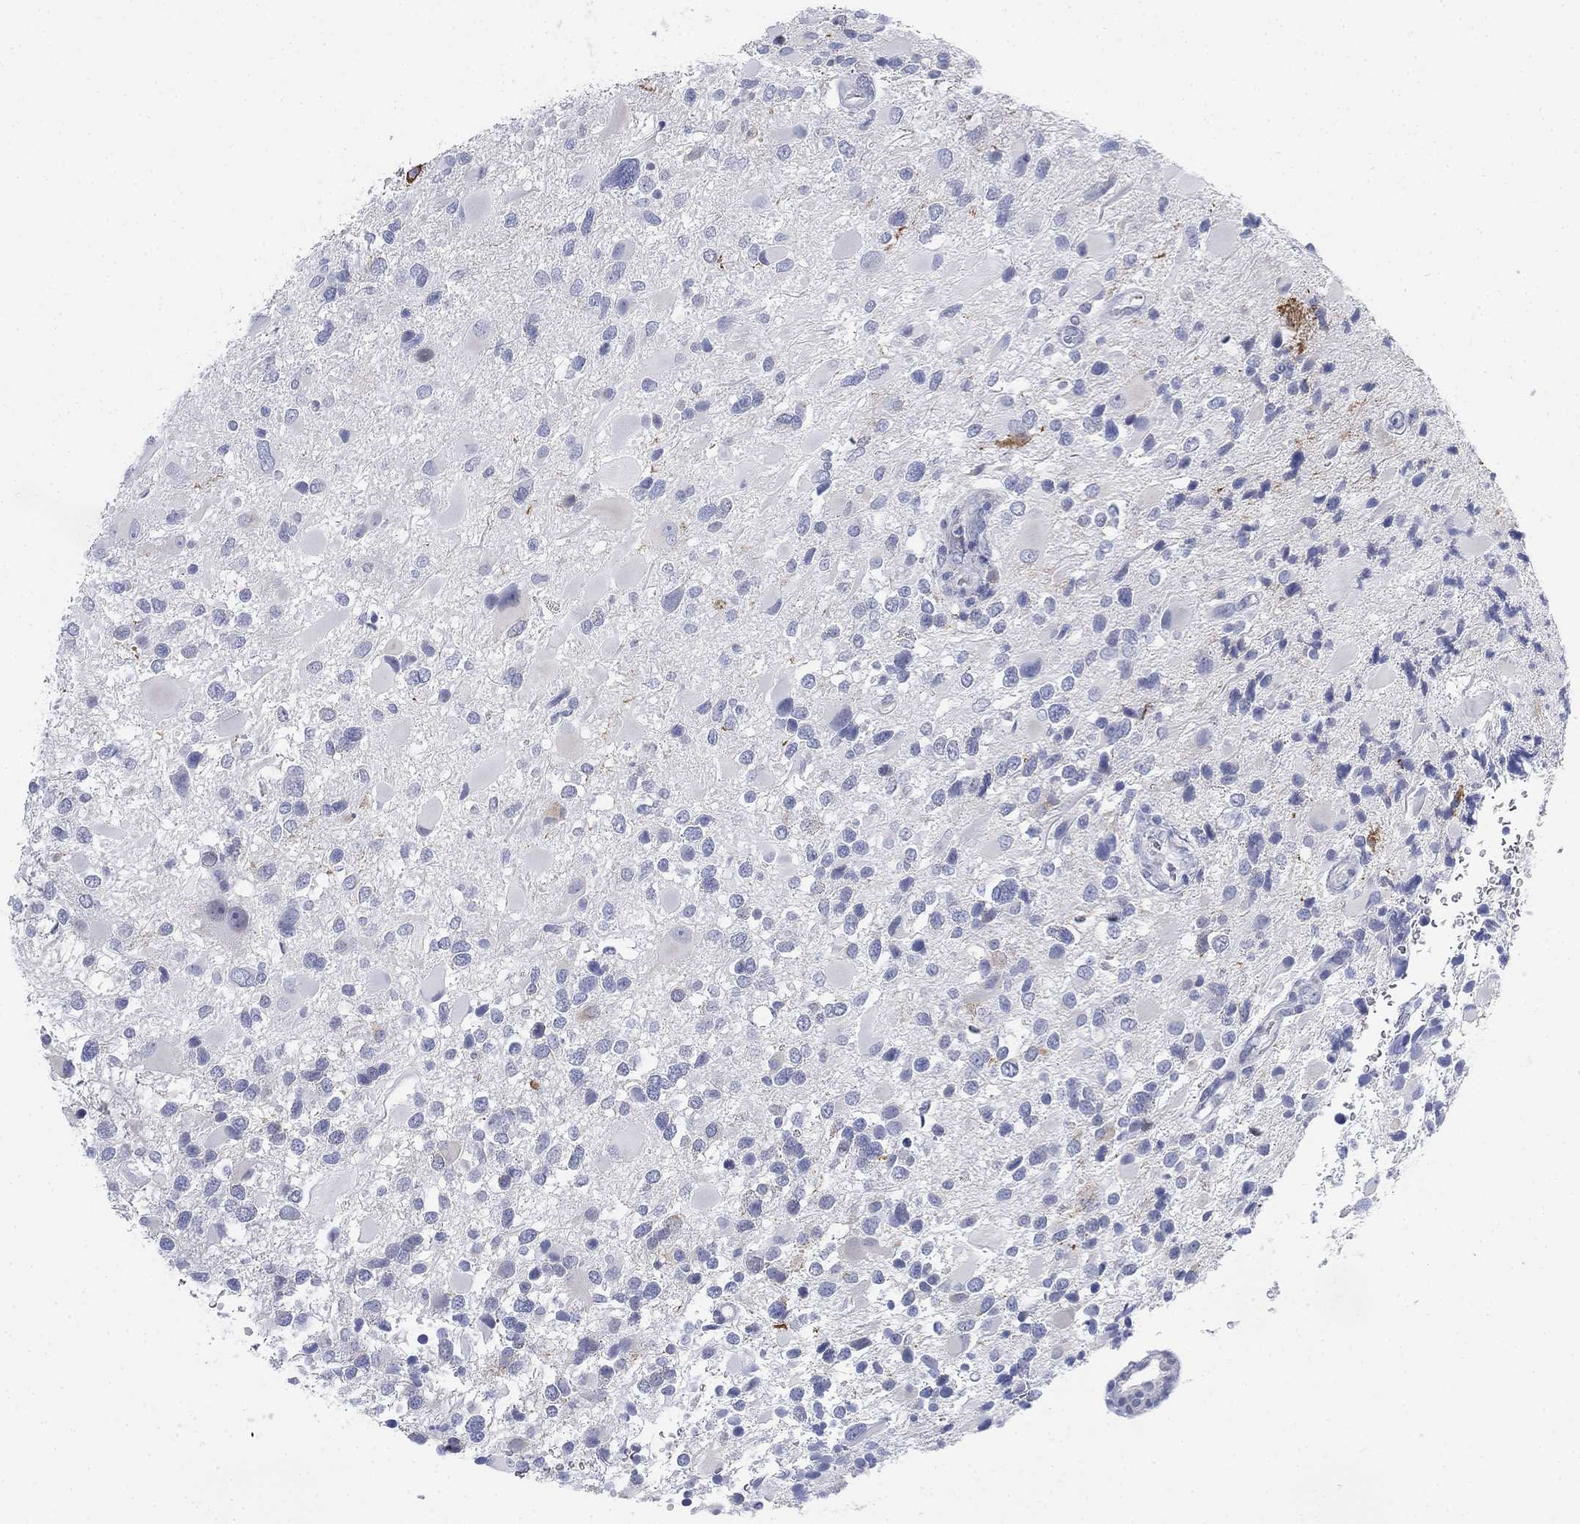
{"staining": {"intensity": "negative", "quantity": "none", "location": "none"}, "tissue": "glioma", "cell_type": "Tumor cells", "image_type": "cancer", "snomed": [{"axis": "morphology", "description": "Glioma, malignant, Low grade"}, {"axis": "topography", "description": "Brain"}], "caption": "Photomicrograph shows no protein positivity in tumor cells of glioma tissue. (DAB IHC visualized using brightfield microscopy, high magnification).", "gene": "GCNA", "patient": {"sex": "female", "age": 32}}